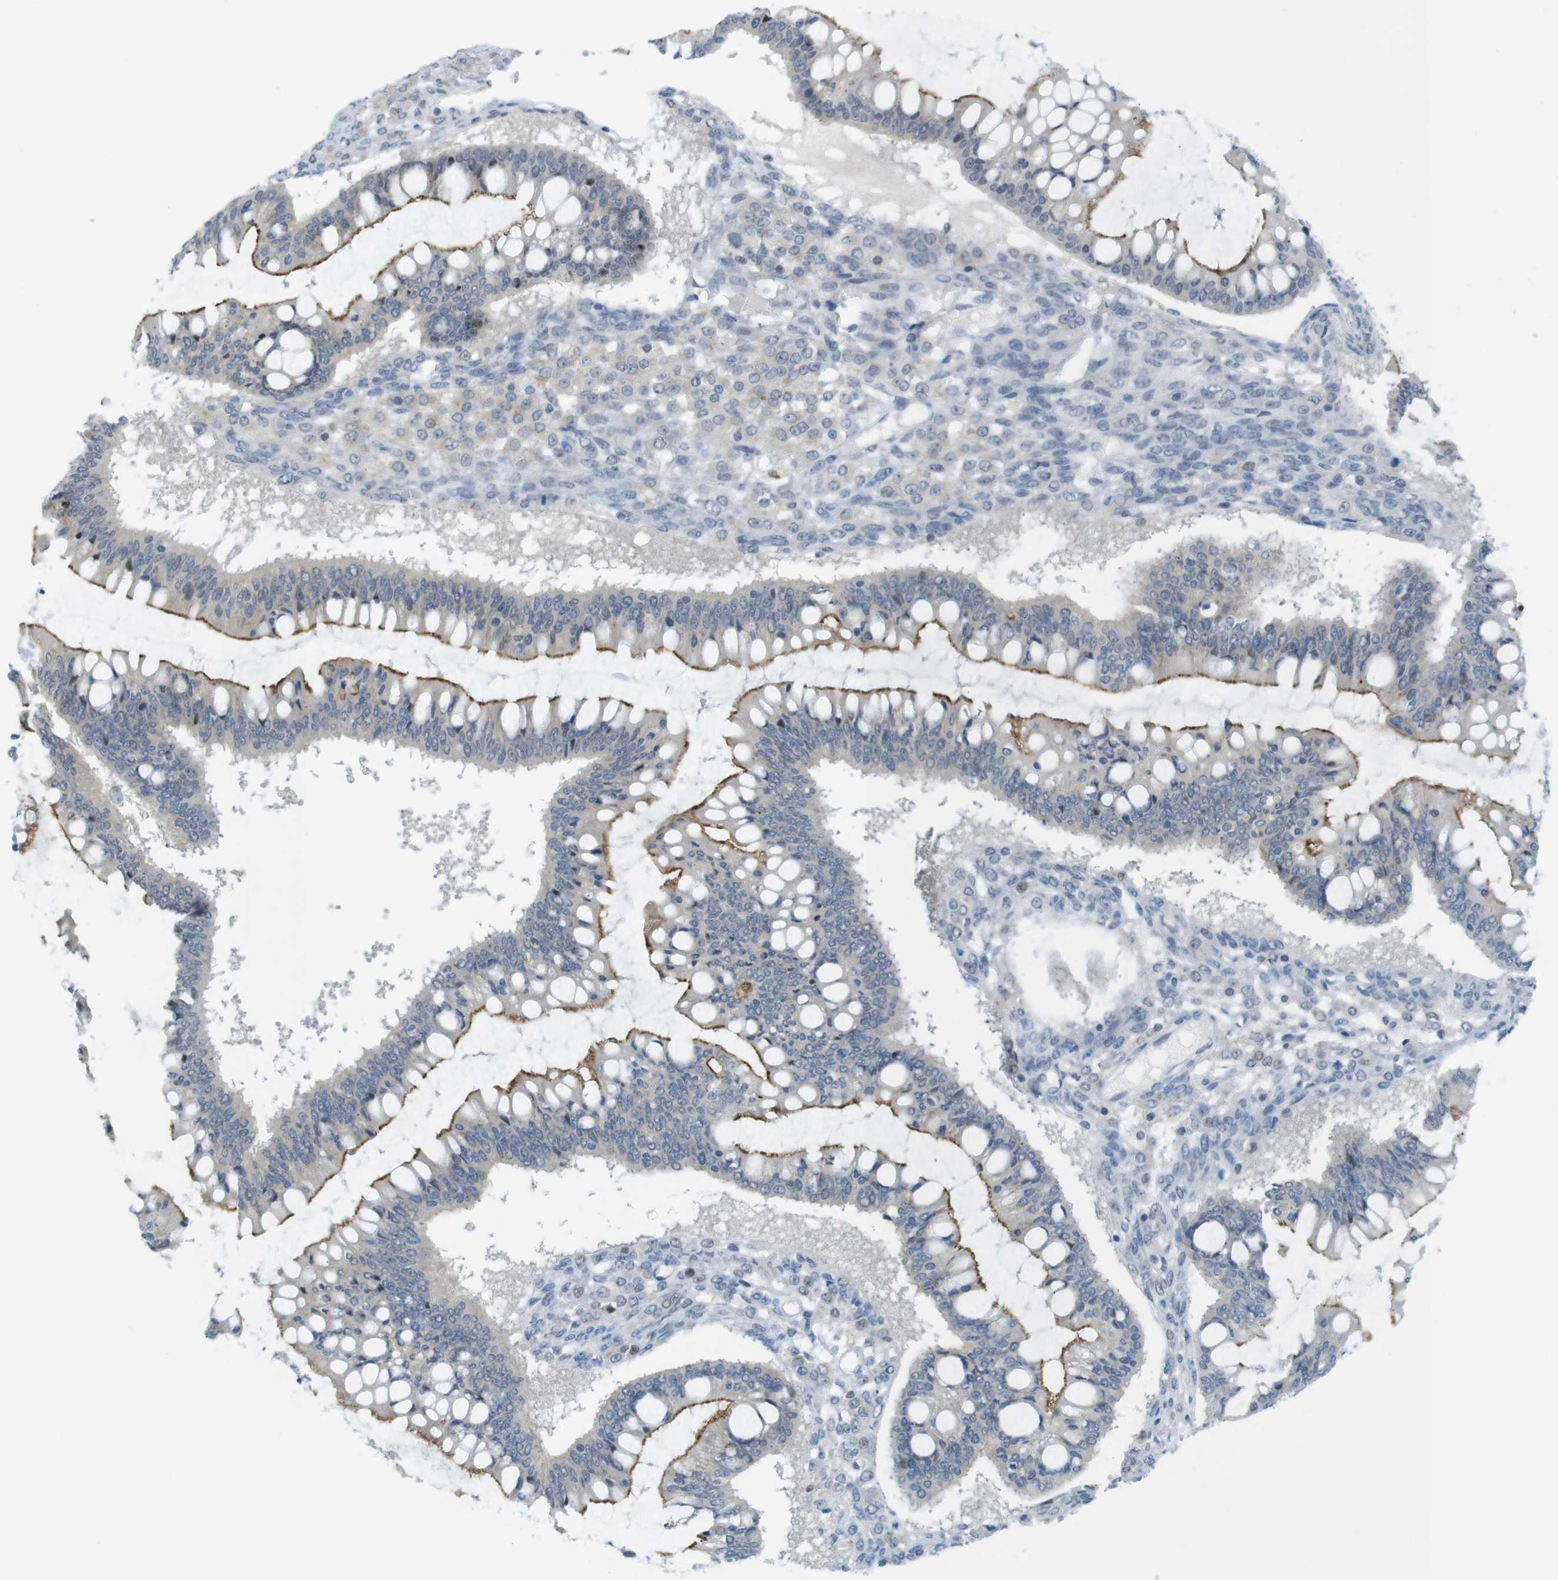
{"staining": {"intensity": "moderate", "quantity": "25%-75%", "location": "cytoplasmic/membranous"}, "tissue": "ovarian cancer", "cell_type": "Tumor cells", "image_type": "cancer", "snomed": [{"axis": "morphology", "description": "Cystadenocarcinoma, mucinous, NOS"}, {"axis": "topography", "description": "Ovary"}], "caption": "Moderate cytoplasmic/membranous protein positivity is present in approximately 25%-75% of tumor cells in ovarian cancer (mucinous cystadenocarcinoma).", "gene": "UGT8", "patient": {"sex": "female", "age": 73}}